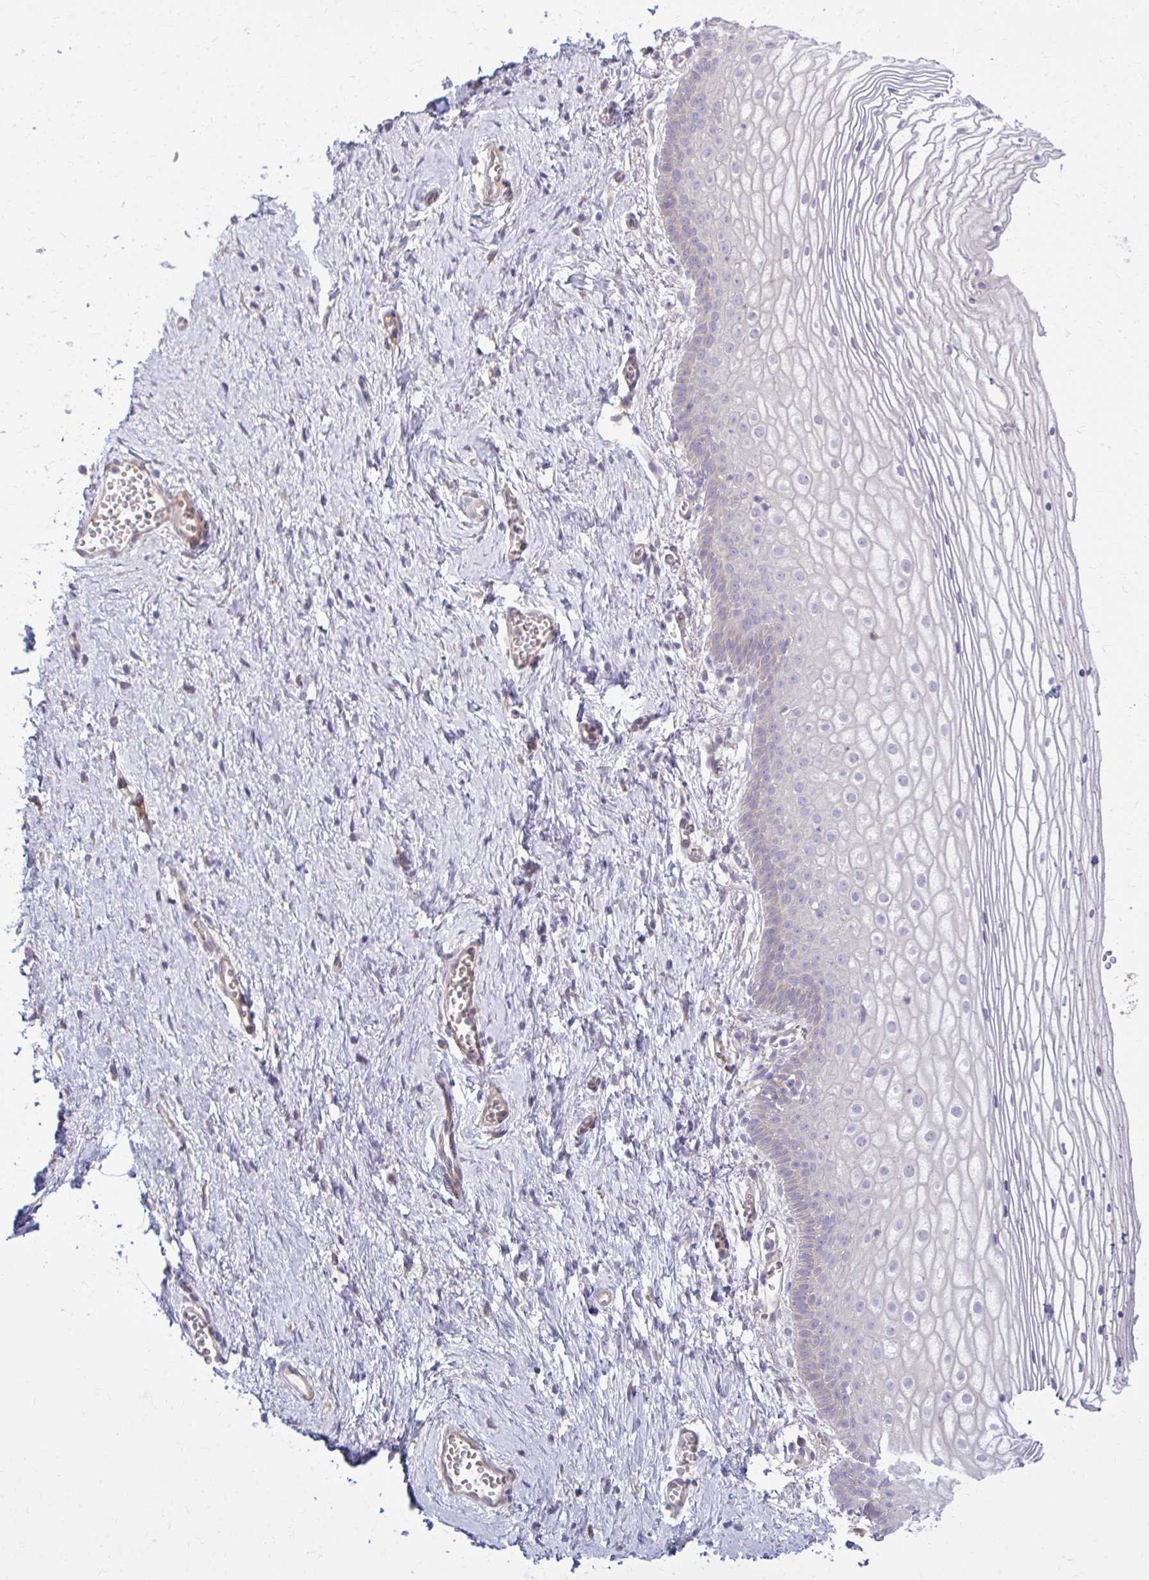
{"staining": {"intensity": "negative", "quantity": "none", "location": "none"}, "tissue": "vagina", "cell_type": "Squamous epithelial cells", "image_type": "normal", "snomed": [{"axis": "morphology", "description": "Normal tissue, NOS"}, {"axis": "topography", "description": "Vagina"}], "caption": "Immunohistochemistry (IHC) histopathology image of benign human vagina stained for a protein (brown), which reveals no positivity in squamous epithelial cells. (DAB (3,3'-diaminobenzidine) immunohistochemistry, high magnification).", "gene": "CEMP1", "patient": {"sex": "female", "age": 56}}